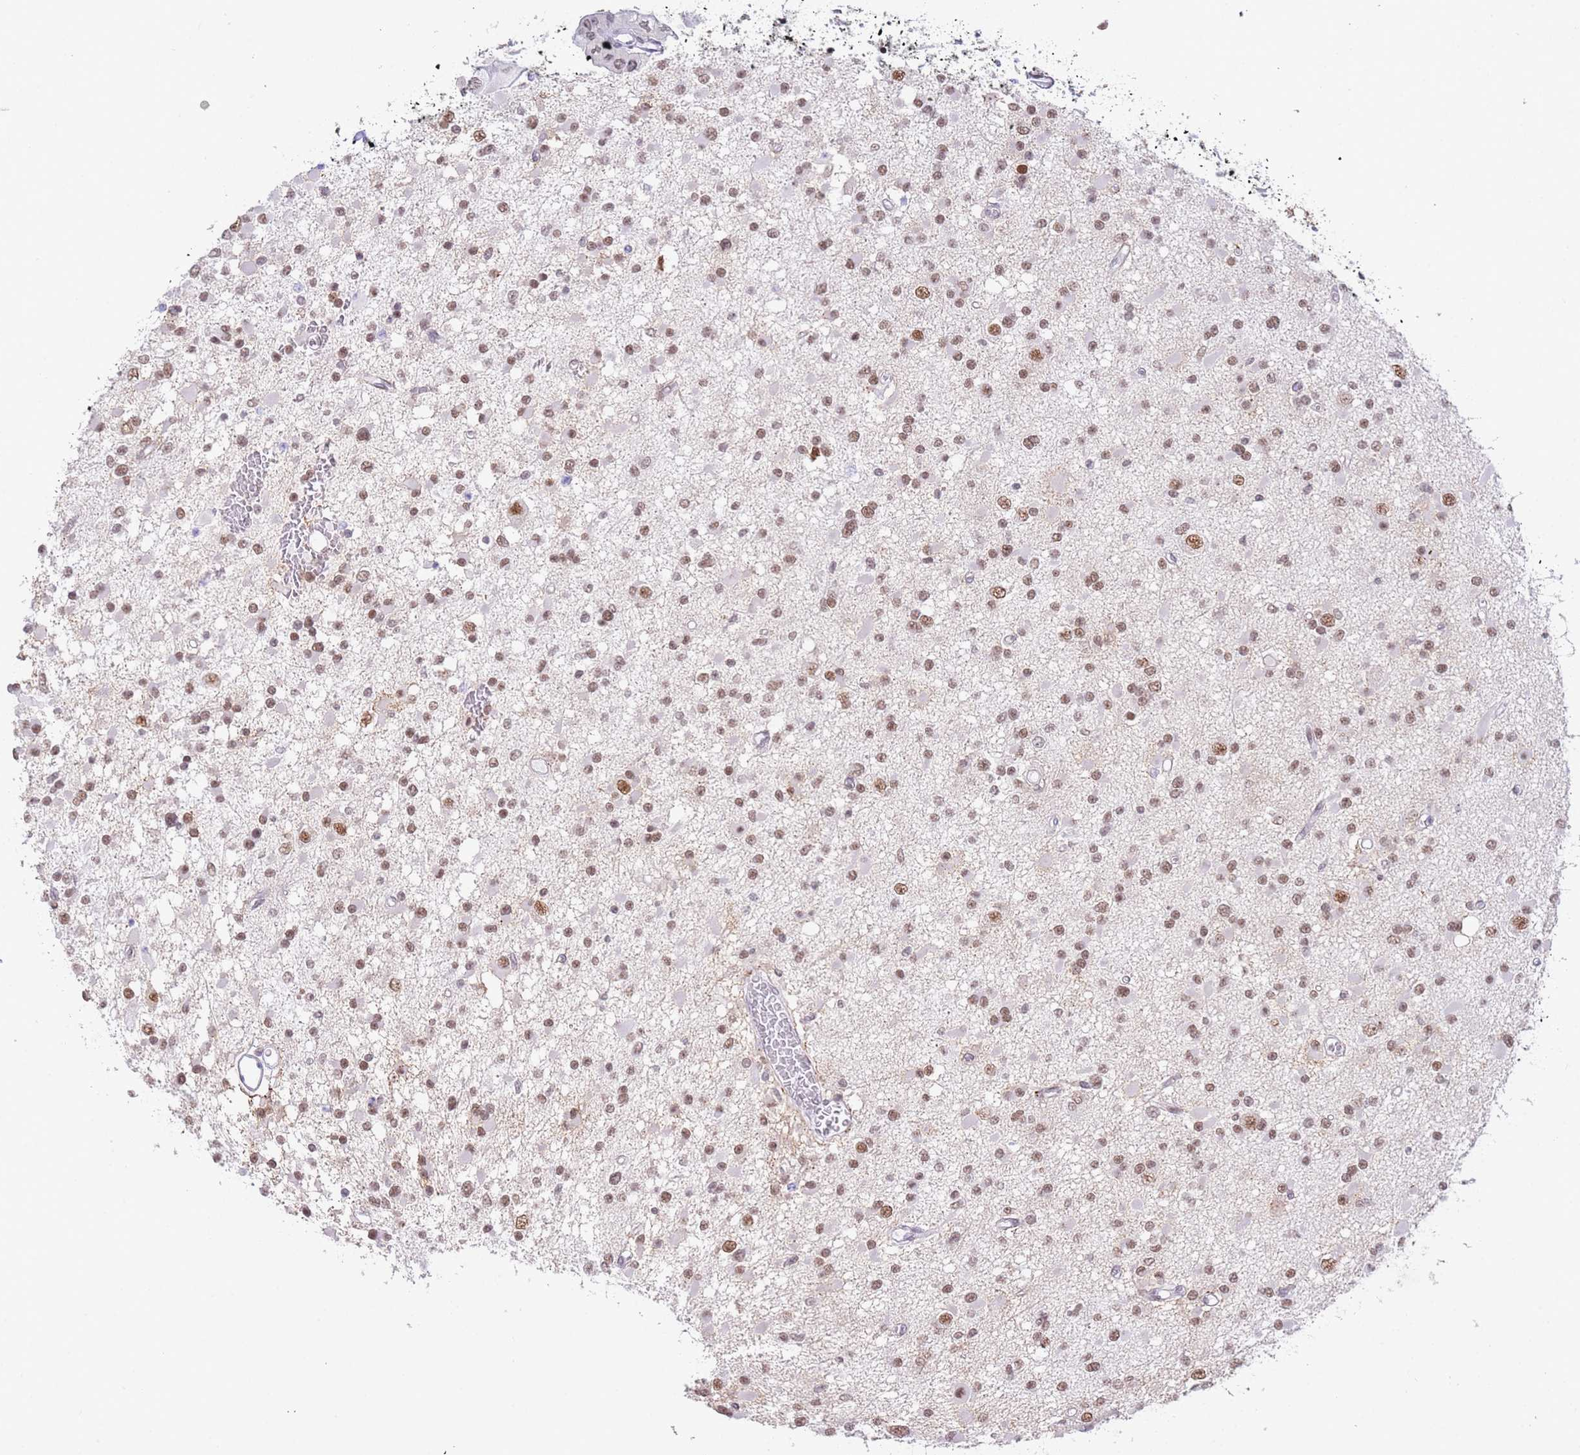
{"staining": {"intensity": "moderate", "quantity": ">75%", "location": "nuclear"}, "tissue": "glioma", "cell_type": "Tumor cells", "image_type": "cancer", "snomed": [{"axis": "morphology", "description": "Glioma, malignant, Low grade"}, {"axis": "topography", "description": "Brain"}], "caption": "Human malignant glioma (low-grade) stained for a protein (brown) shows moderate nuclear positive staining in about >75% of tumor cells.", "gene": "ZNF382", "patient": {"sex": "female", "age": 22}}